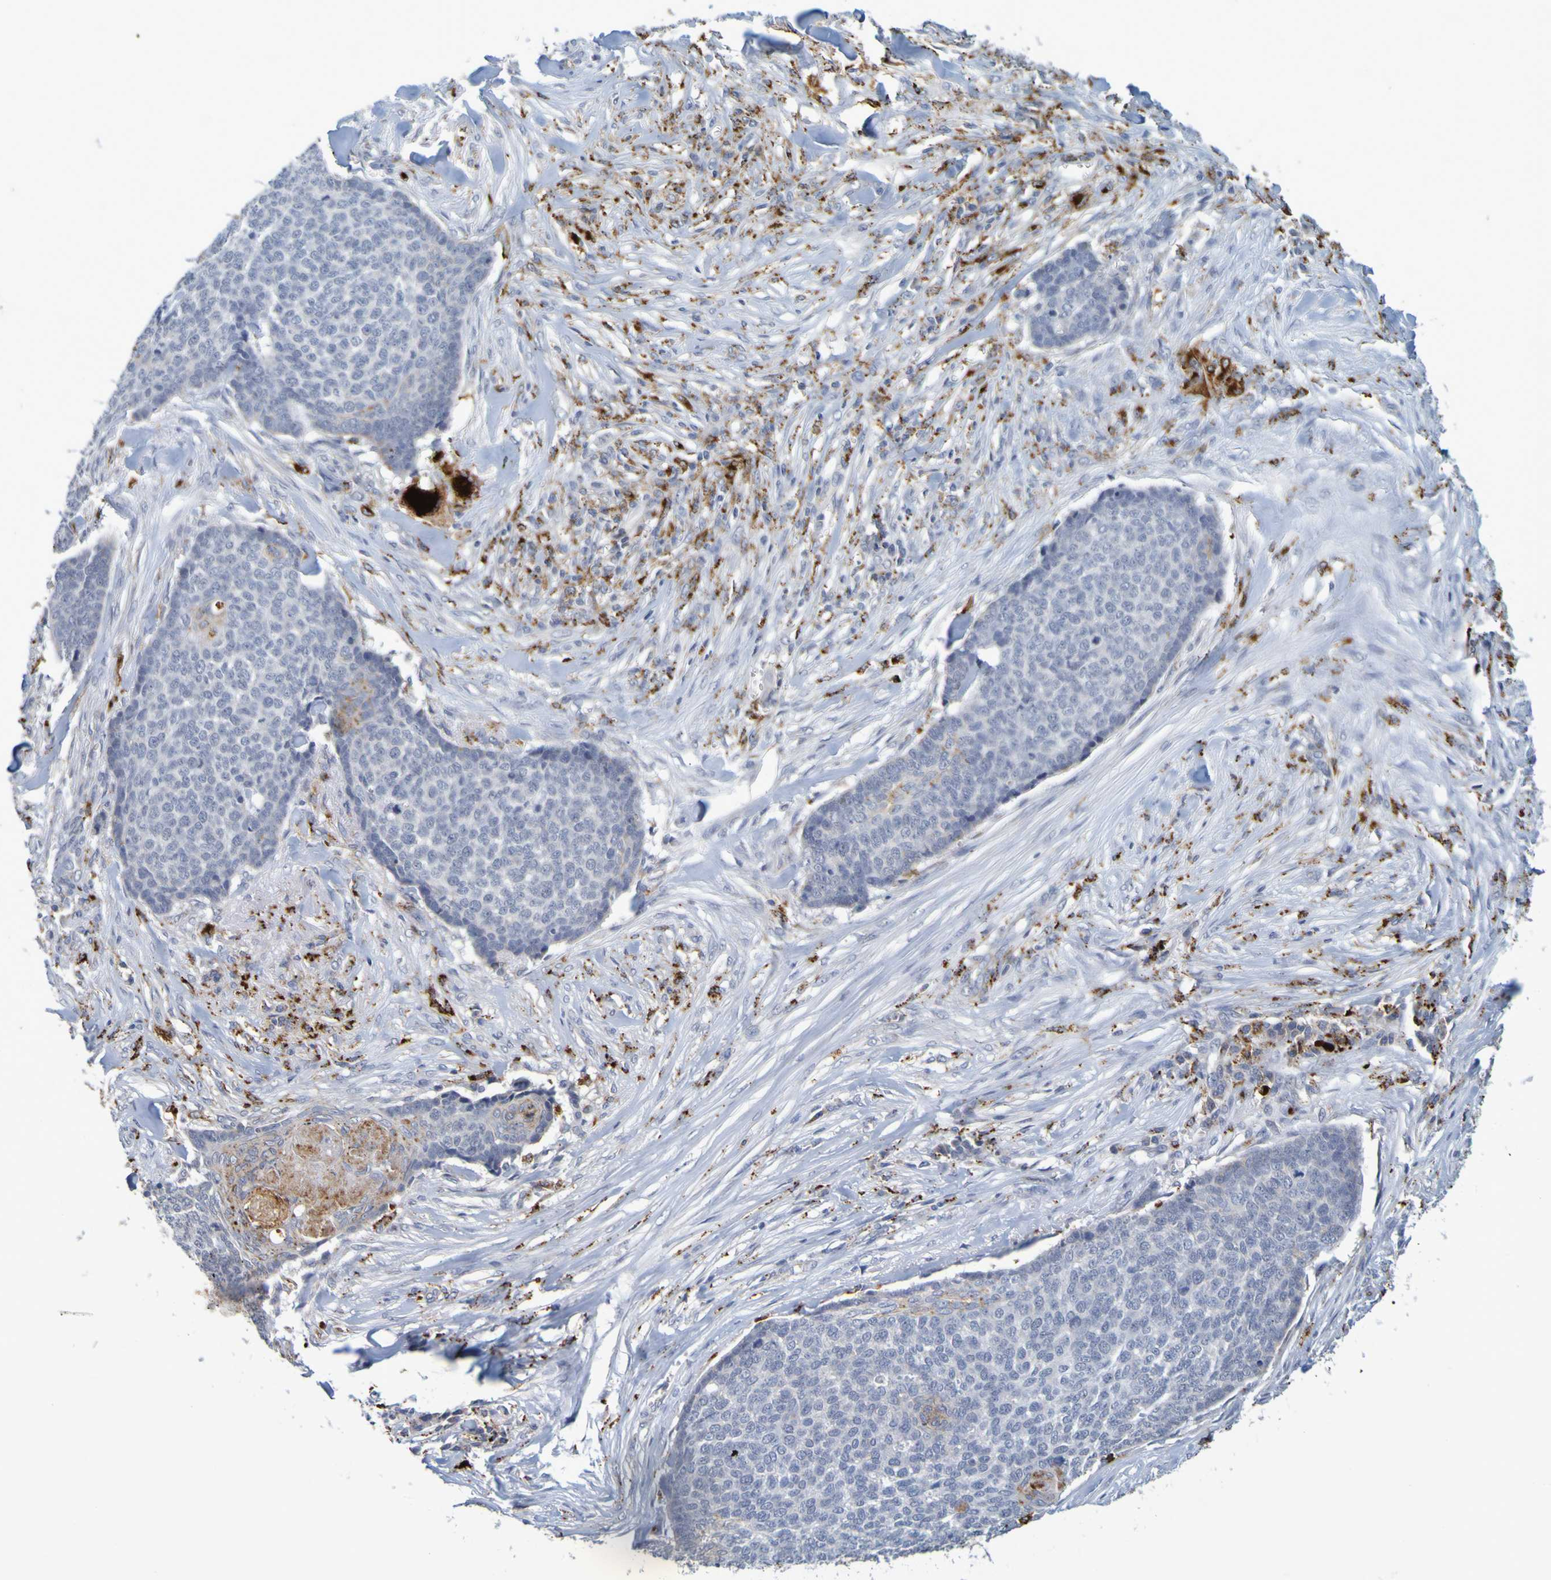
{"staining": {"intensity": "negative", "quantity": "none", "location": "none"}, "tissue": "skin cancer", "cell_type": "Tumor cells", "image_type": "cancer", "snomed": [{"axis": "morphology", "description": "Basal cell carcinoma"}, {"axis": "topography", "description": "Skin"}], "caption": "The IHC photomicrograph has no significant staining in tumor cells of skin cancer tissue. (DAB (3,3'-diaminobenzidine) immunohistochemistry (IHC) visualized using brightfield microscopy, high magnification).", "gene": "TPH1", "patient": {"sex": "male", "age": 84}}